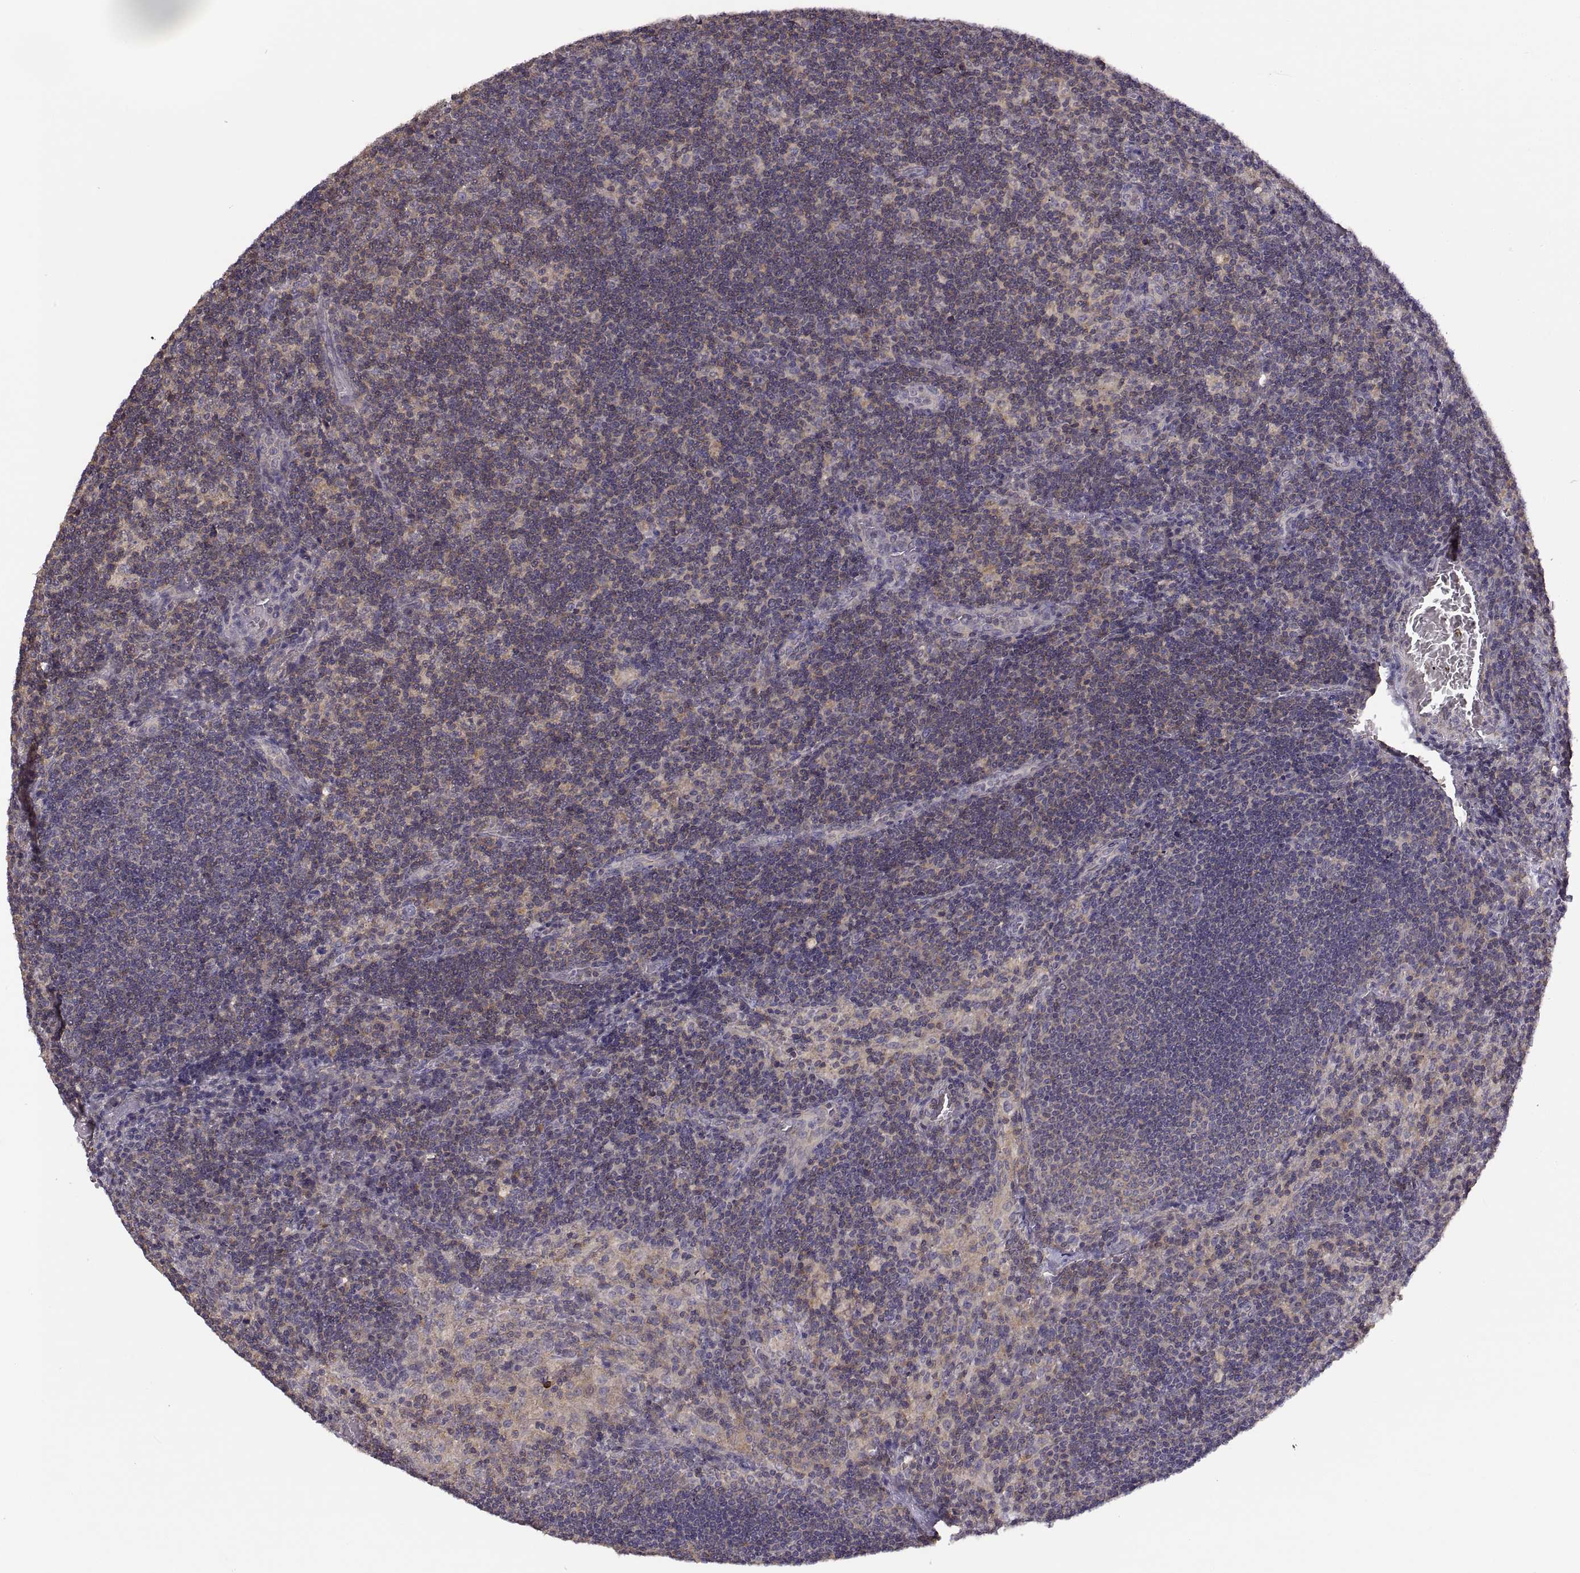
{"staining": {"intensity": "negative", "quantity": "none", "location": "none"}, "tissue": "lymph node", "cell_type": "Germinal center cells", "image_type": "normal", "snomed": [{"axis": "morphology", "description": "Normal tissue, NOS"}, {"axis": "topography", "description": "Lymph node"}], "caption": "There is no significant positivity in germinal center cells of lymph node. (Brightfield microscopy of DAB (3,3'-diaminobenzidine) IHC at high magnification).", "gene": "NMNAT2", "patient": {"sex": "male", "age": 63}}